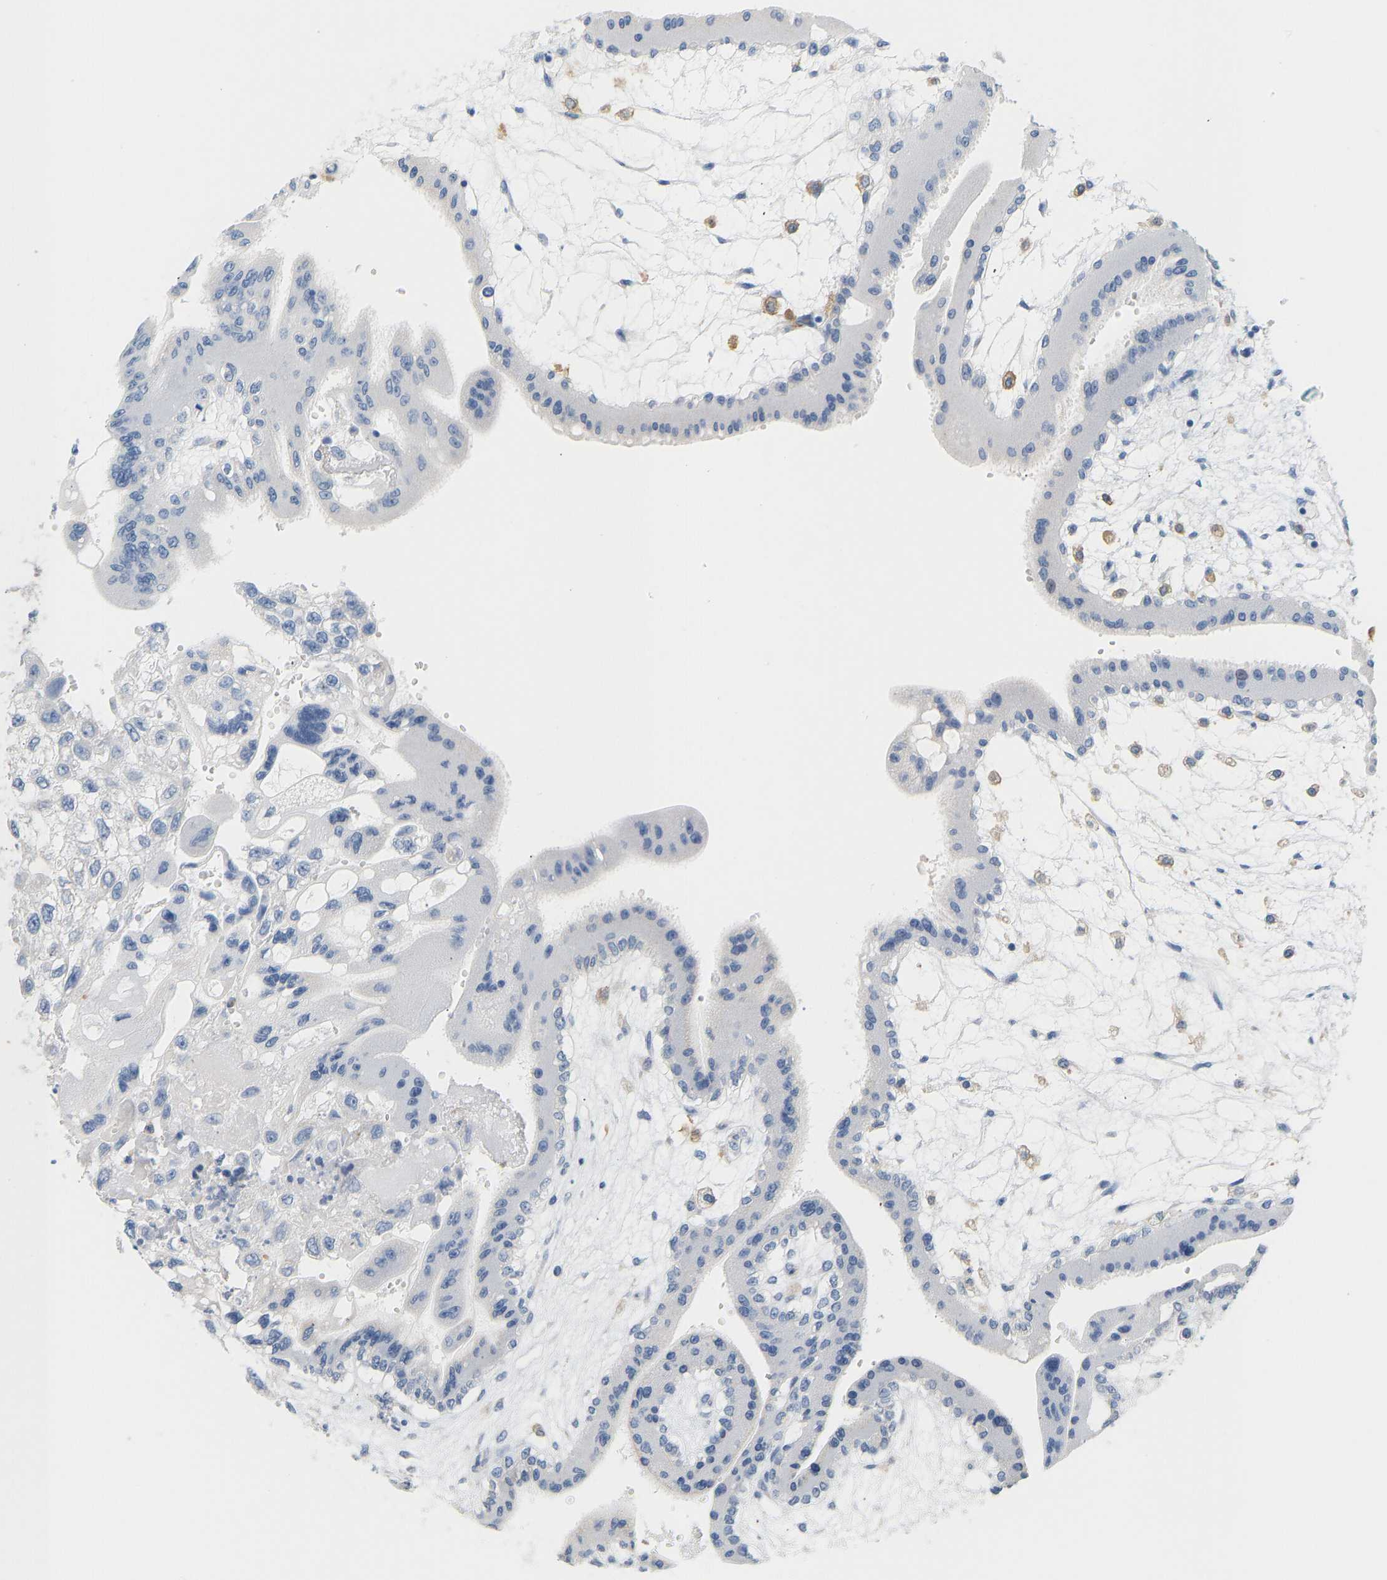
{"staining": {"intensity": "weak", "quantity": "<25%", "location": "cytoplasmic/membranous"}, "tissue": "fallopian tube", "cell_type": "Glandular cells", "image_type": "normal", "snomed": [{"axis": "morphology", "description": "Normal tissue, NOS"}, {"axis": "topography", "description": "Fallopian tube"}, {"axis": "topography", "description": "Placenta"}], "caption": "The image reveals no staining of glandular cells in normal fallopian tube. The staining is performed using DAB brown chromogen with nuclei counter-stained in using hematoxylin.", "gene": "EVL", "patient": {"sex": "female", "age": 32}}